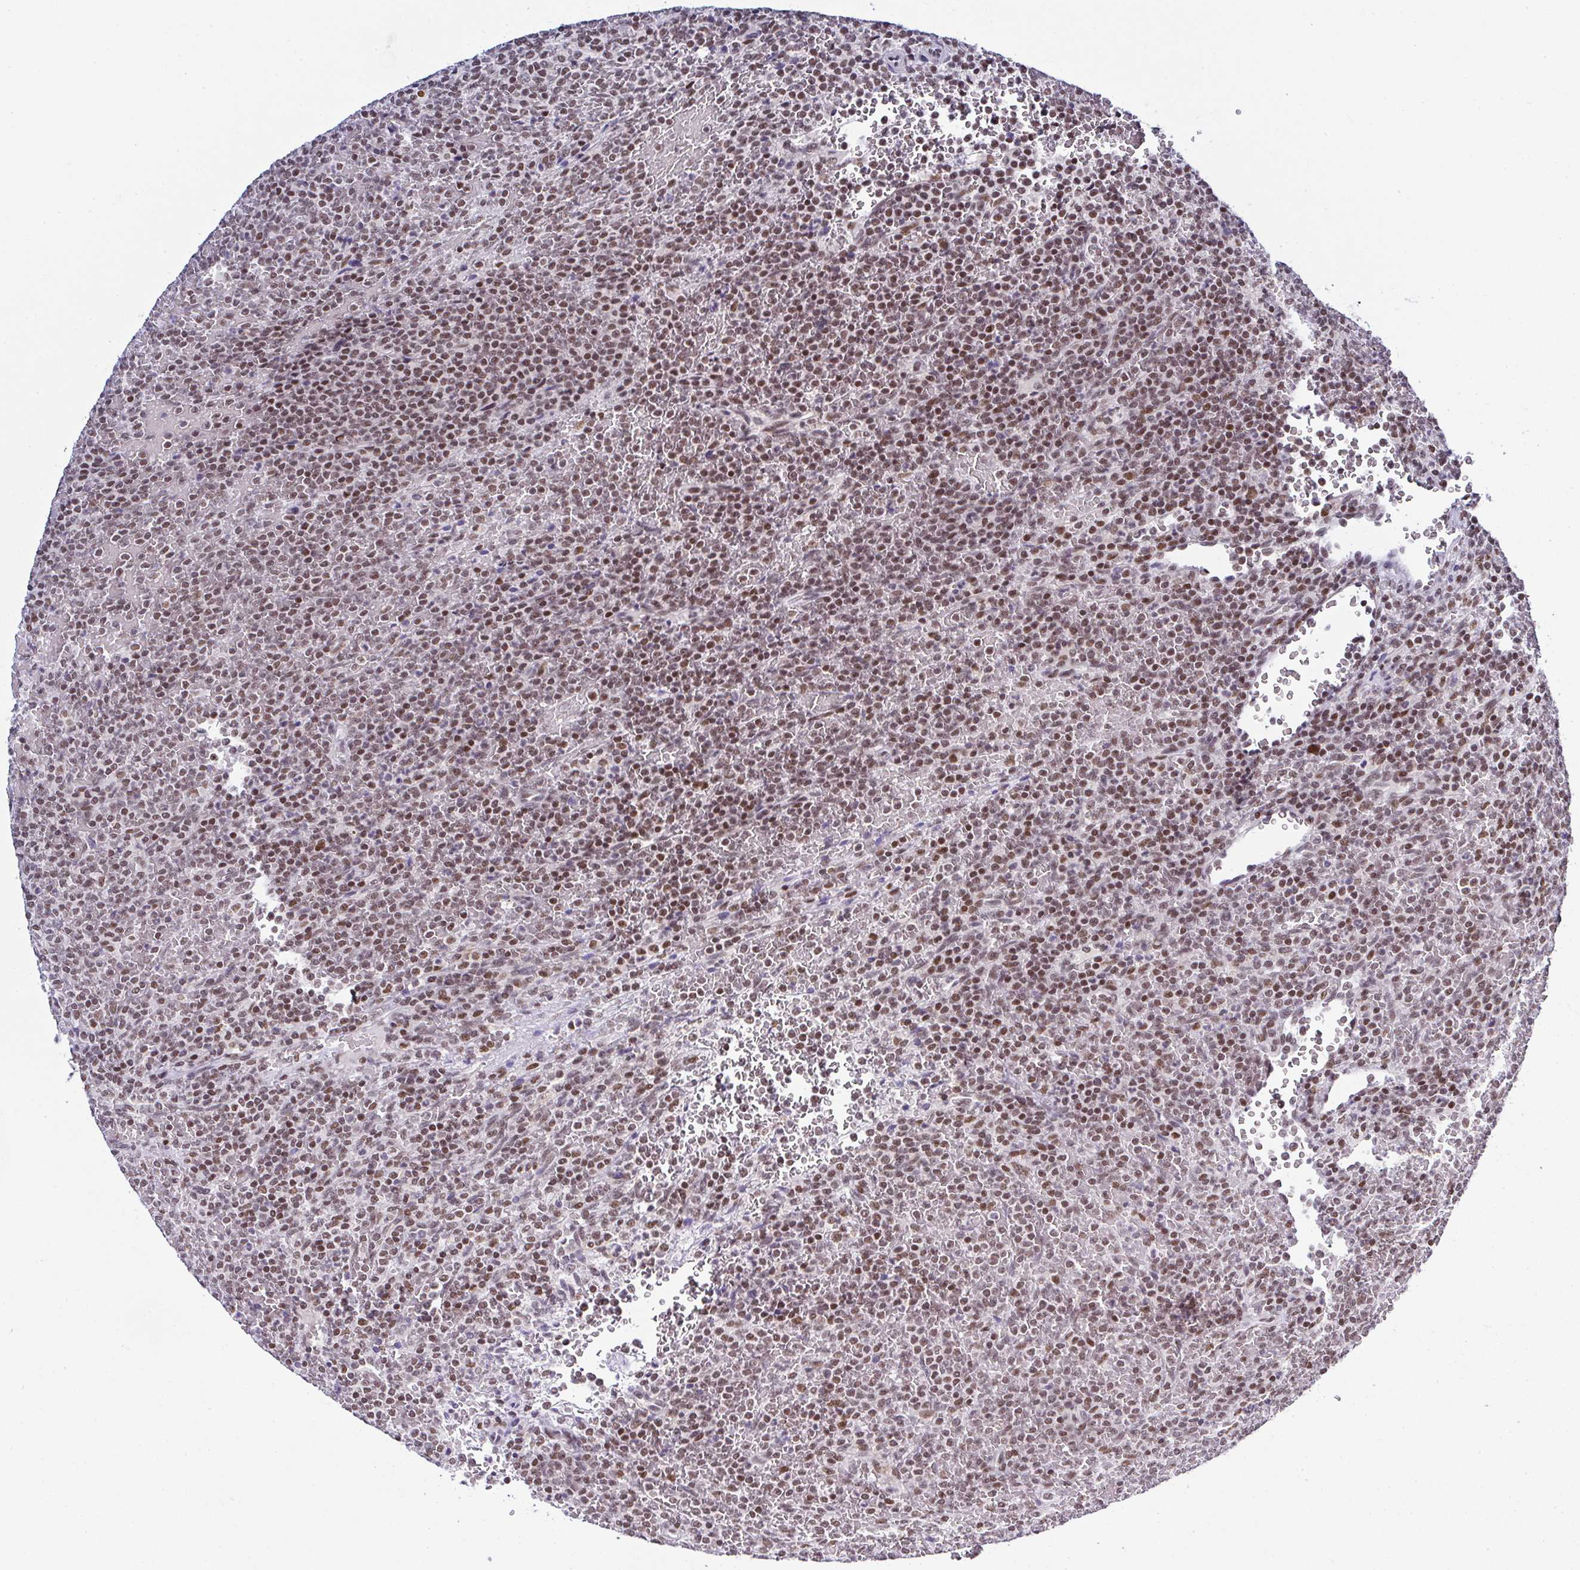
{"staining": {"intensity": "moderate", "quantity": ">75%", "location": "nuclear"}, "tissue": "lymphoma", "cell_type": "Tumor cells", "image_type": "cancer", "snomed": [{"axis": "morphology", "description": "Malignant lymphoma, non-Hodgkin's type, Low grade"}, {"axis": "topography", "description": "Spleen"}], "caption": "Immunohistochemistry (IHC) (DAB) staining of human malignant lymphoma, non-Hodgkin's type (low-grade) shows moderate nuclear protein positivity in approximately >75% of tumor cells.", "gene": "DR1", "patient": {"sex": "male", "age": 60}}